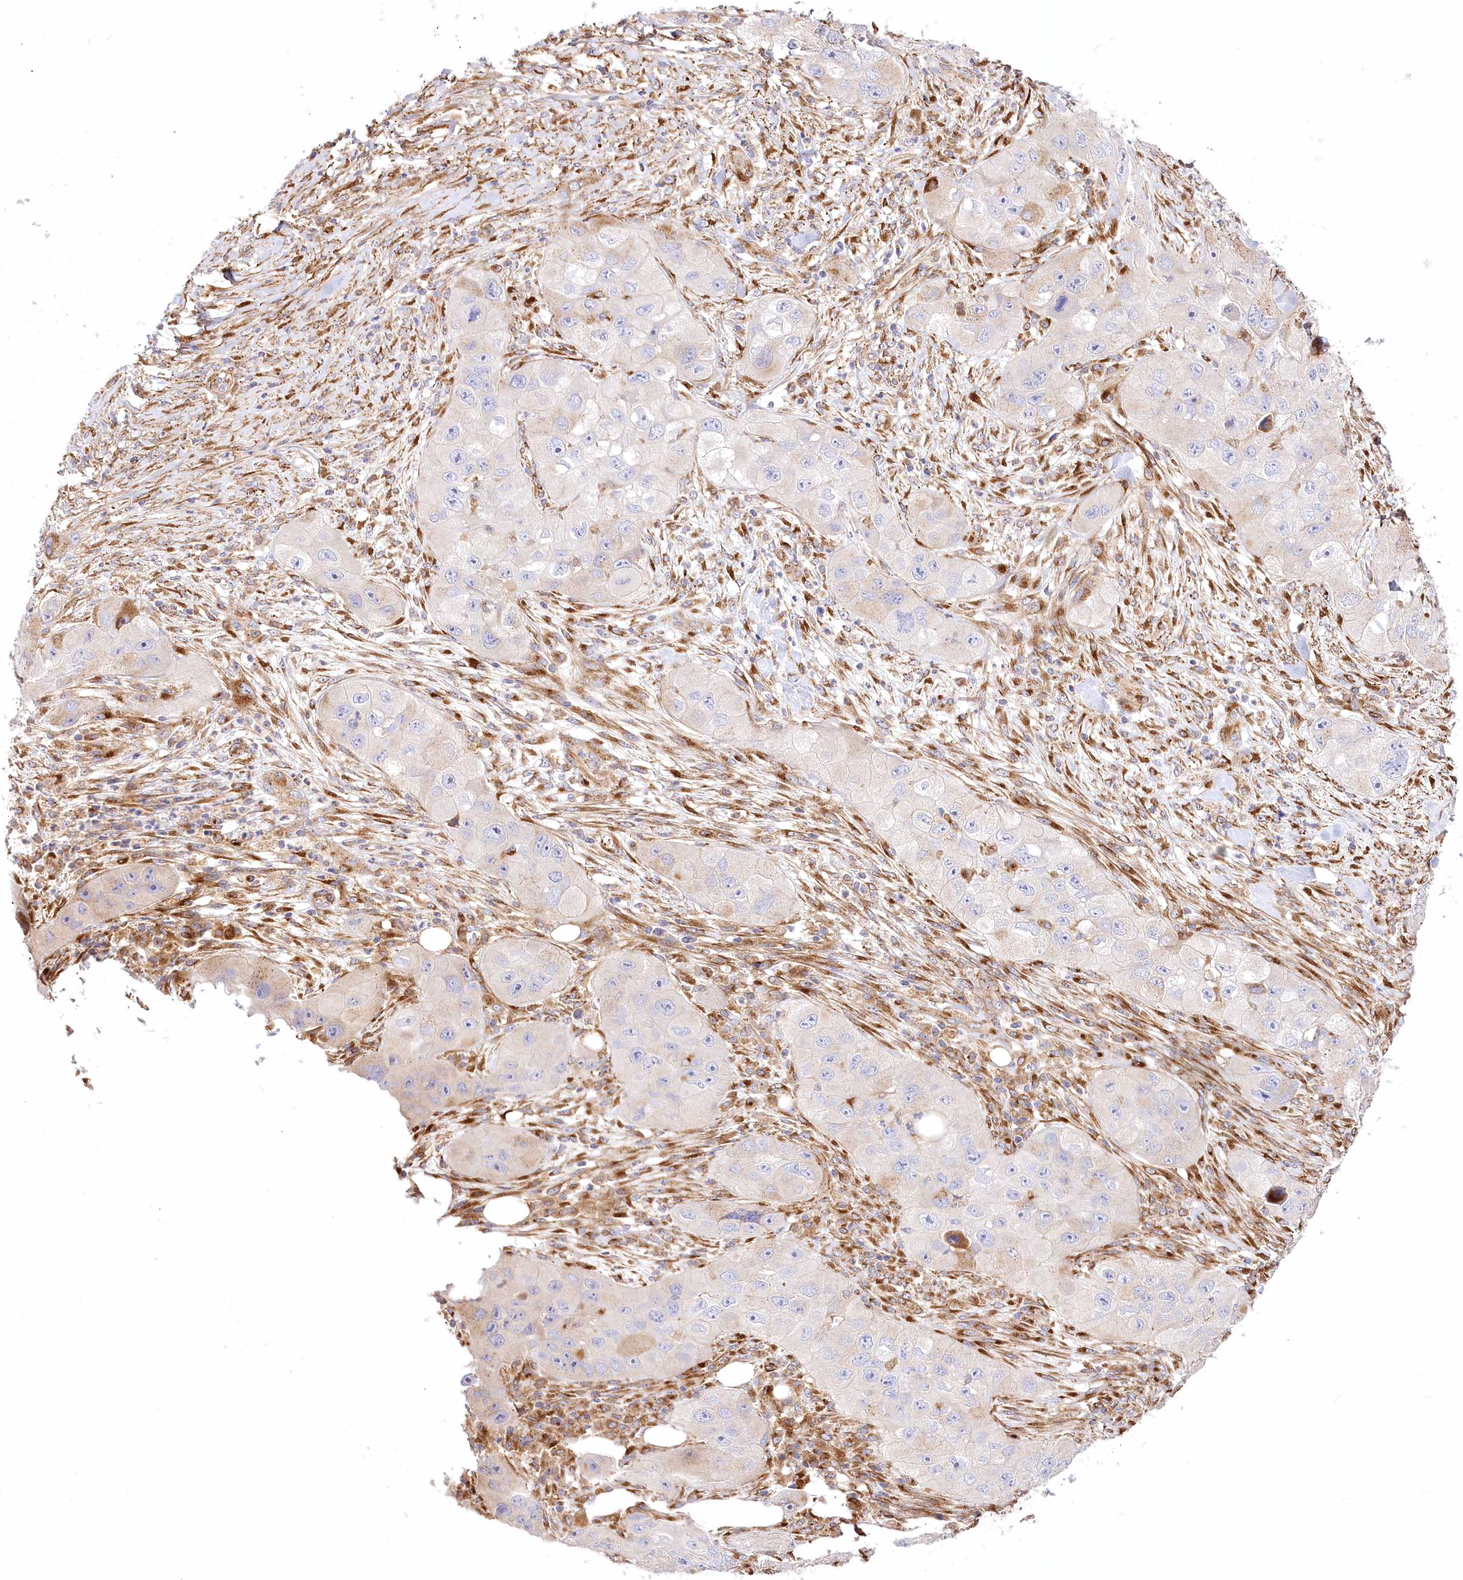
{"staining": {"intensity": "moderate", "quantity": "<25%", "location": "cytoplasmic/membranous"}, "tissue": "skin cancer", "cell_type": "Tumor cells", "image_type": "cancer", "snomed": [{"axis": "morphology", "description": "Squamous cell carcinoma, NOS"}, {"axis": "topography", "description": "Skin"}, {"axis": "topography", "description": "Subcutis"}], "caption": "Human skin squamous cell carcinoma stained with a brown dye shows moderate cytoplasmic/membranous positive expression in approximately <25% of tumor cells.", "gene": "ABRAXAS2", "patient": {"sex": "male", "age": 73}}